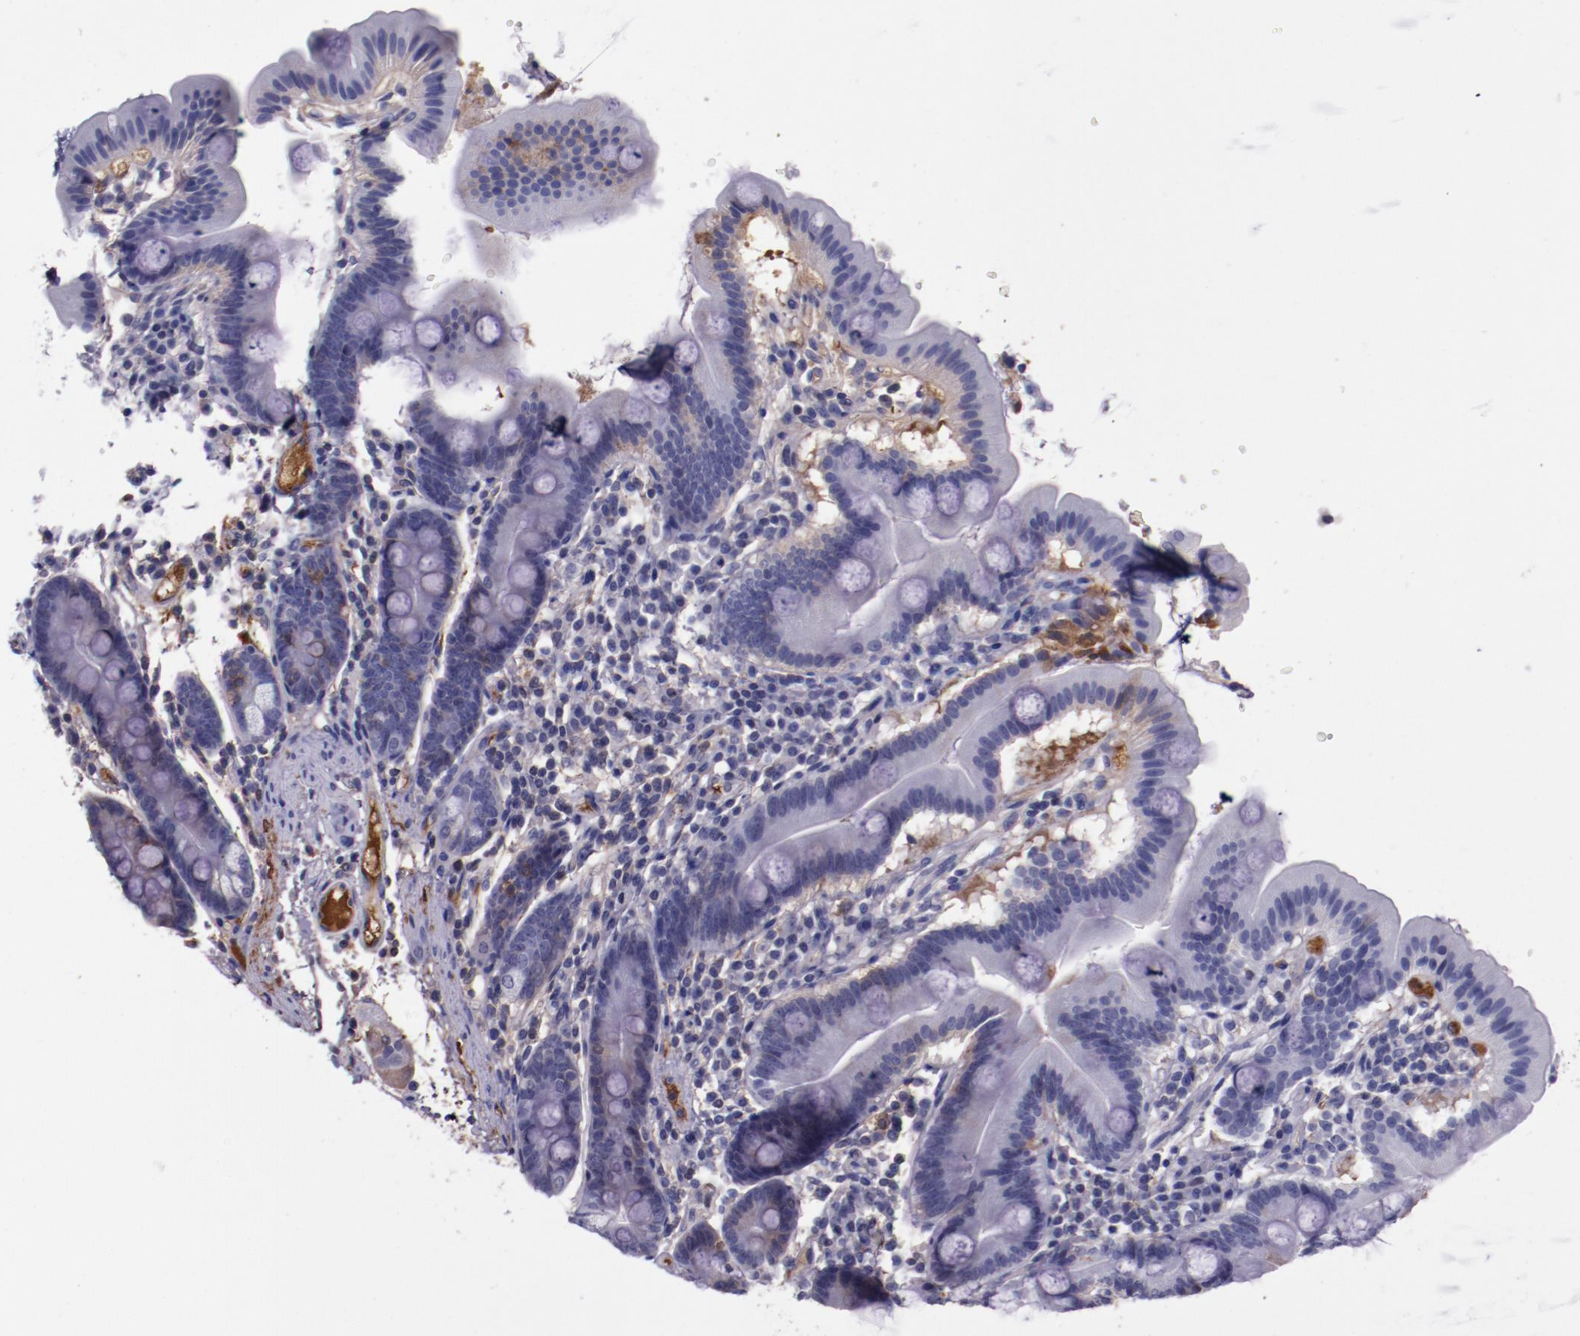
{"staining": {"intensity": "moderate", "quantity": "<25%", "location": "cytoplasmic/membranous"}, "tissue": "duodenum", "cell_type": "Glandular cells", "image_type": "normal", "snomed": [{"axis": "morphology", "description": "Normal tissue, NOS"}, {"axis": "topography", "description": "Duodenum"}], "caption": "A histopathology image of duodenum stained for a protein shows moderate cytoplasmic/membranous brown staining in glandular cells. The protein is shown in brown color, while the nuclei are stained blue.", "gene": "APOH", "patient": {"sex": "male", "age": 50}}